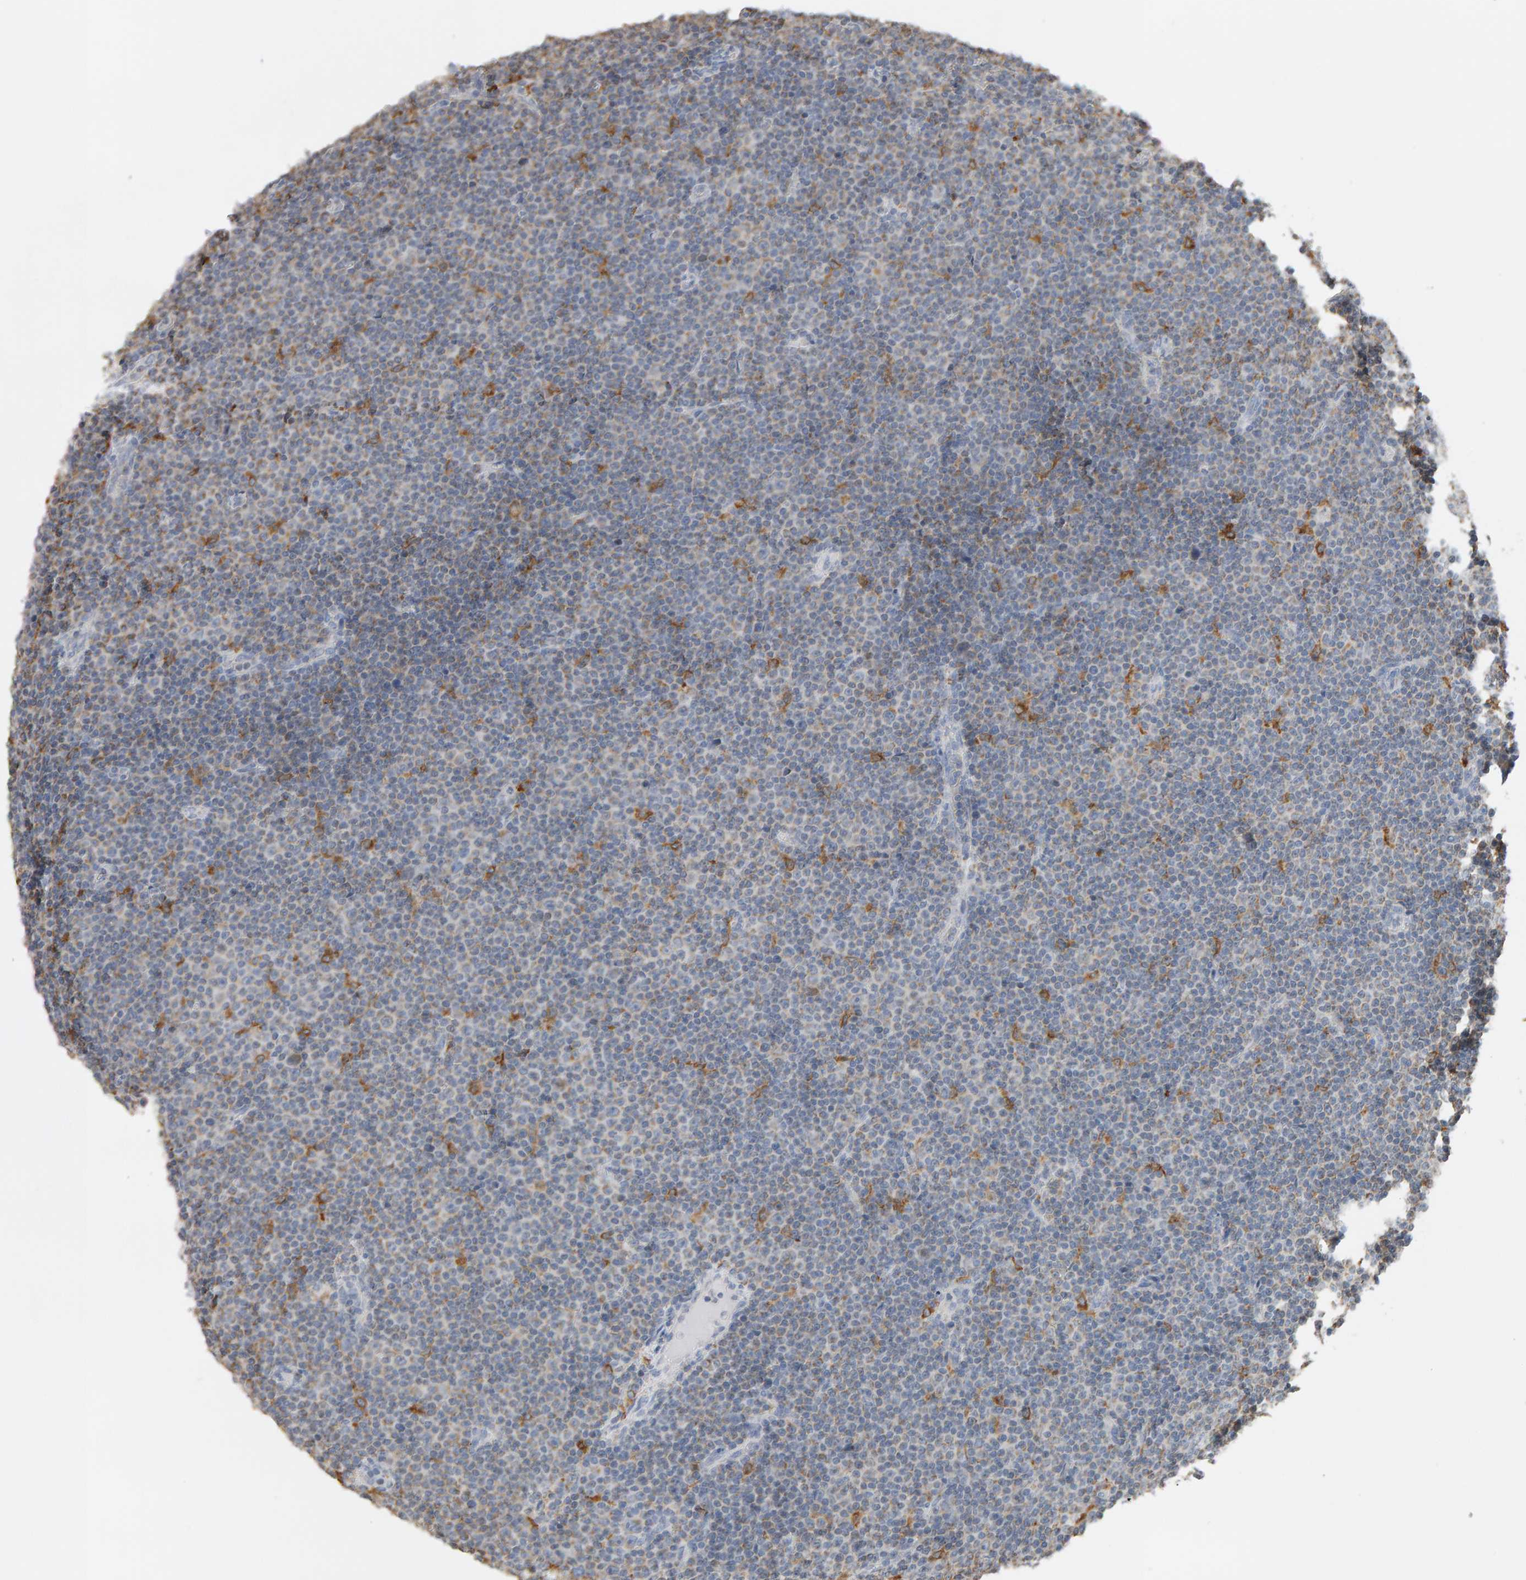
{"staining": {"intensity": "weak", "quantity": "<25%", "location": "cytoplasmic/membranous"}, "tissue": "lymphoma", "cell_type": "Tumor cells", "image_type": "cancer", "snomed": [{"axis": "morphology", "description": "Malignant lymphoma, non-Hodgkin's type, Low grade"}, {"axis": "topography", "description": "Lymph node"}], "caption": "A micrograph of malignant lymphoma, non-Hodgkin's type (low-grade) stained for a protein displays no brown staining in tumor cells.", "gene": "SGPL1", "patient": {"sex": "female", "age": 67}}